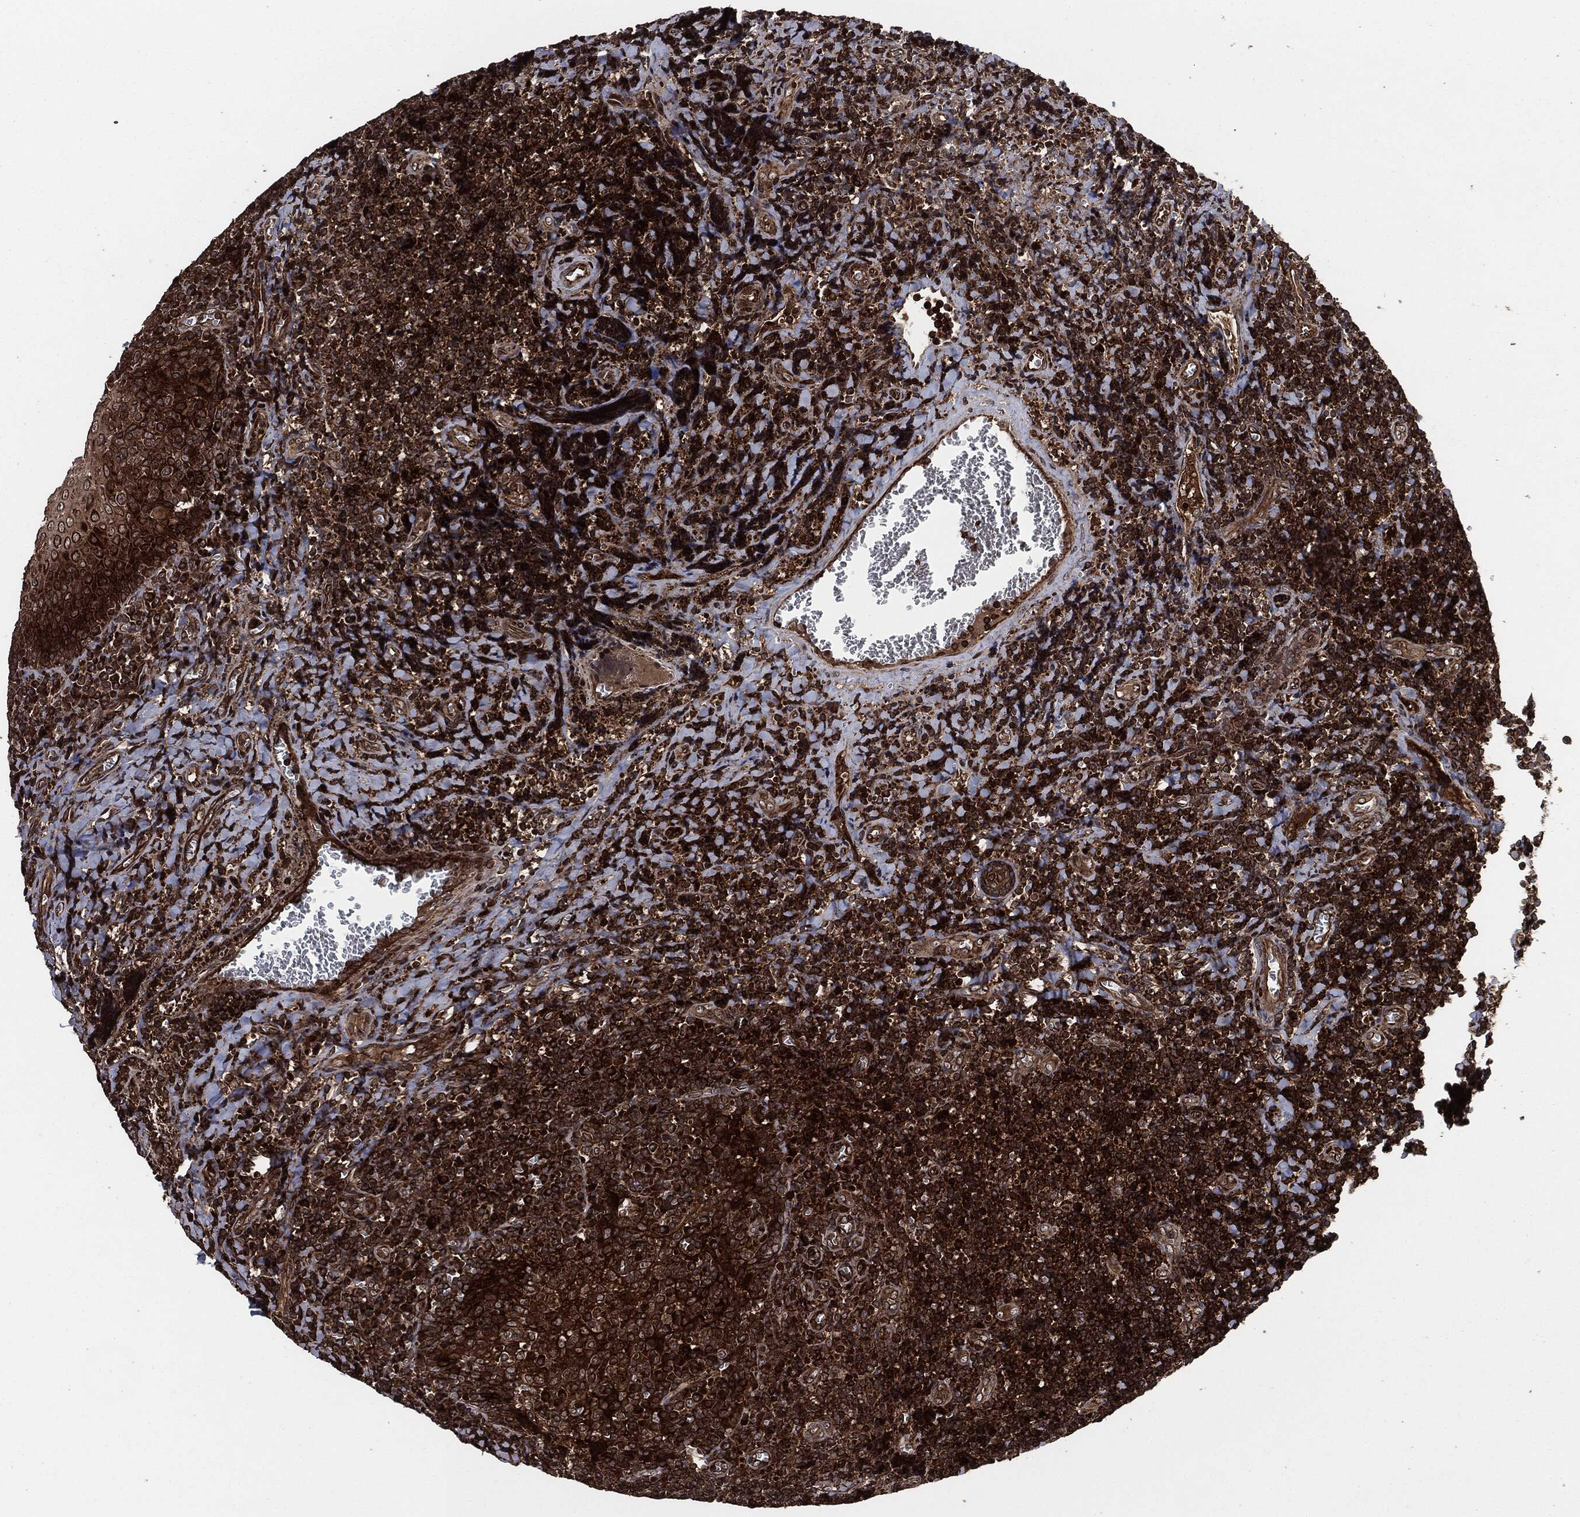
{"staining": {"intensity": "strong", "quantity": "25%-75%", "location": "cytoplasmic/membranous"}, "tissue": "tonsil", "cell_type": "Germinal center cells", "image_type": "normal", "snomed": [{"axis": "morphology", "description": "Normal tissue, NOS"}, {"axis": "morphology", "description": "Inflammation, NOS"}, {"axis": "topography", "description": "Tonsil"}], "caption": "Tonsil stained for a protein shows strong cytoplasmic/membranous positivity in germinal center cells.", "gene": "IFIT1", "patient": {"sex": "female", "age": 31}}